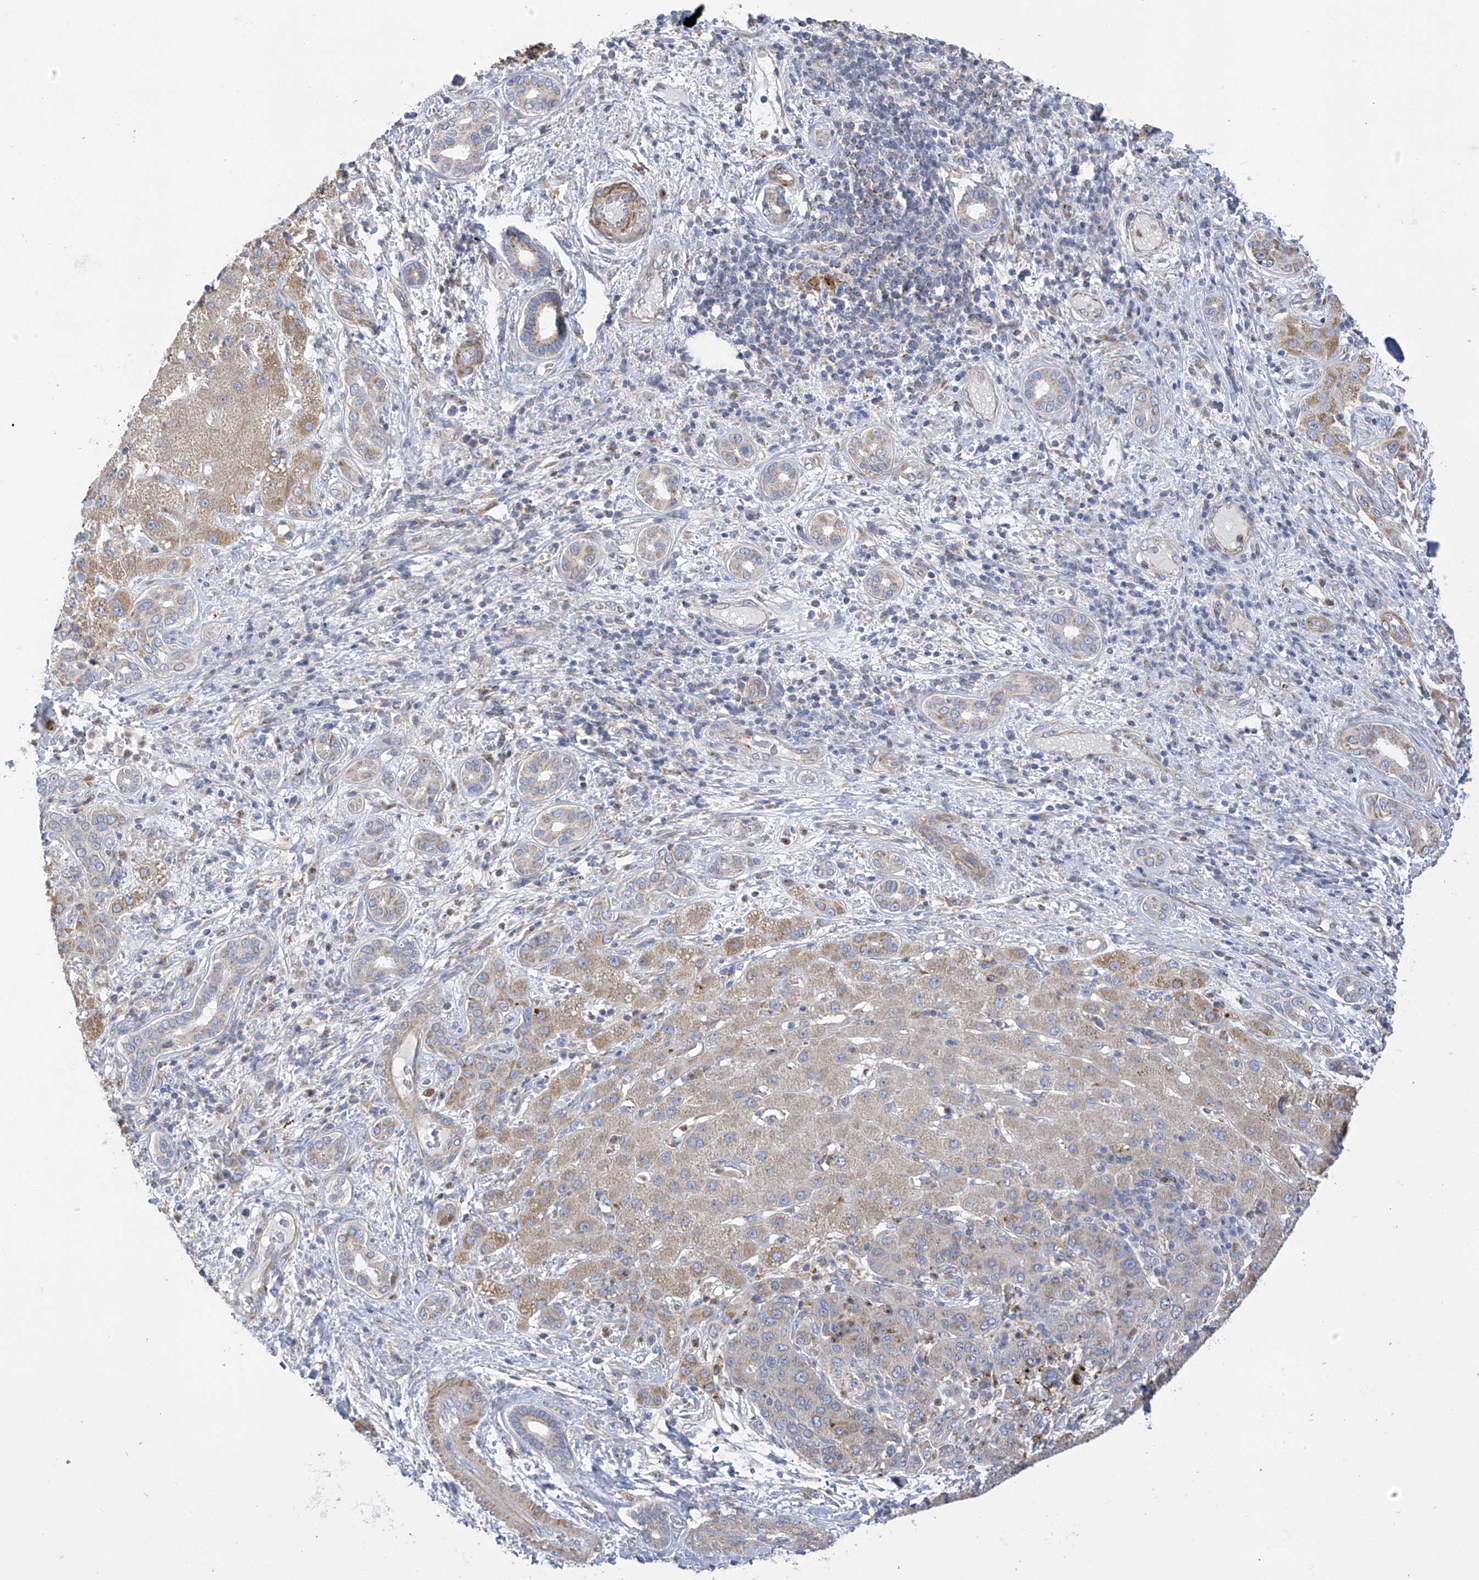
{"staining": {"intensity": "moderate", "quantity": "<25%", "location": "cytoplasmic/membranous"}, "tissue": "liver cancer", "cell_type": "Tumor cells", "image_type": "cancer", "snomed": [{"axis": "morphology", "description": "Carcinoma, Hepatocellular, NOS"}, {"axis": "topography", "description": "Liver"}], "caption": "Liver hepatocellular carcinoma stained with a protein marker reveals moderate staining in tumor cells.", "gene": "ITM2B", "patient": {"sex": "male", "age": 65}}